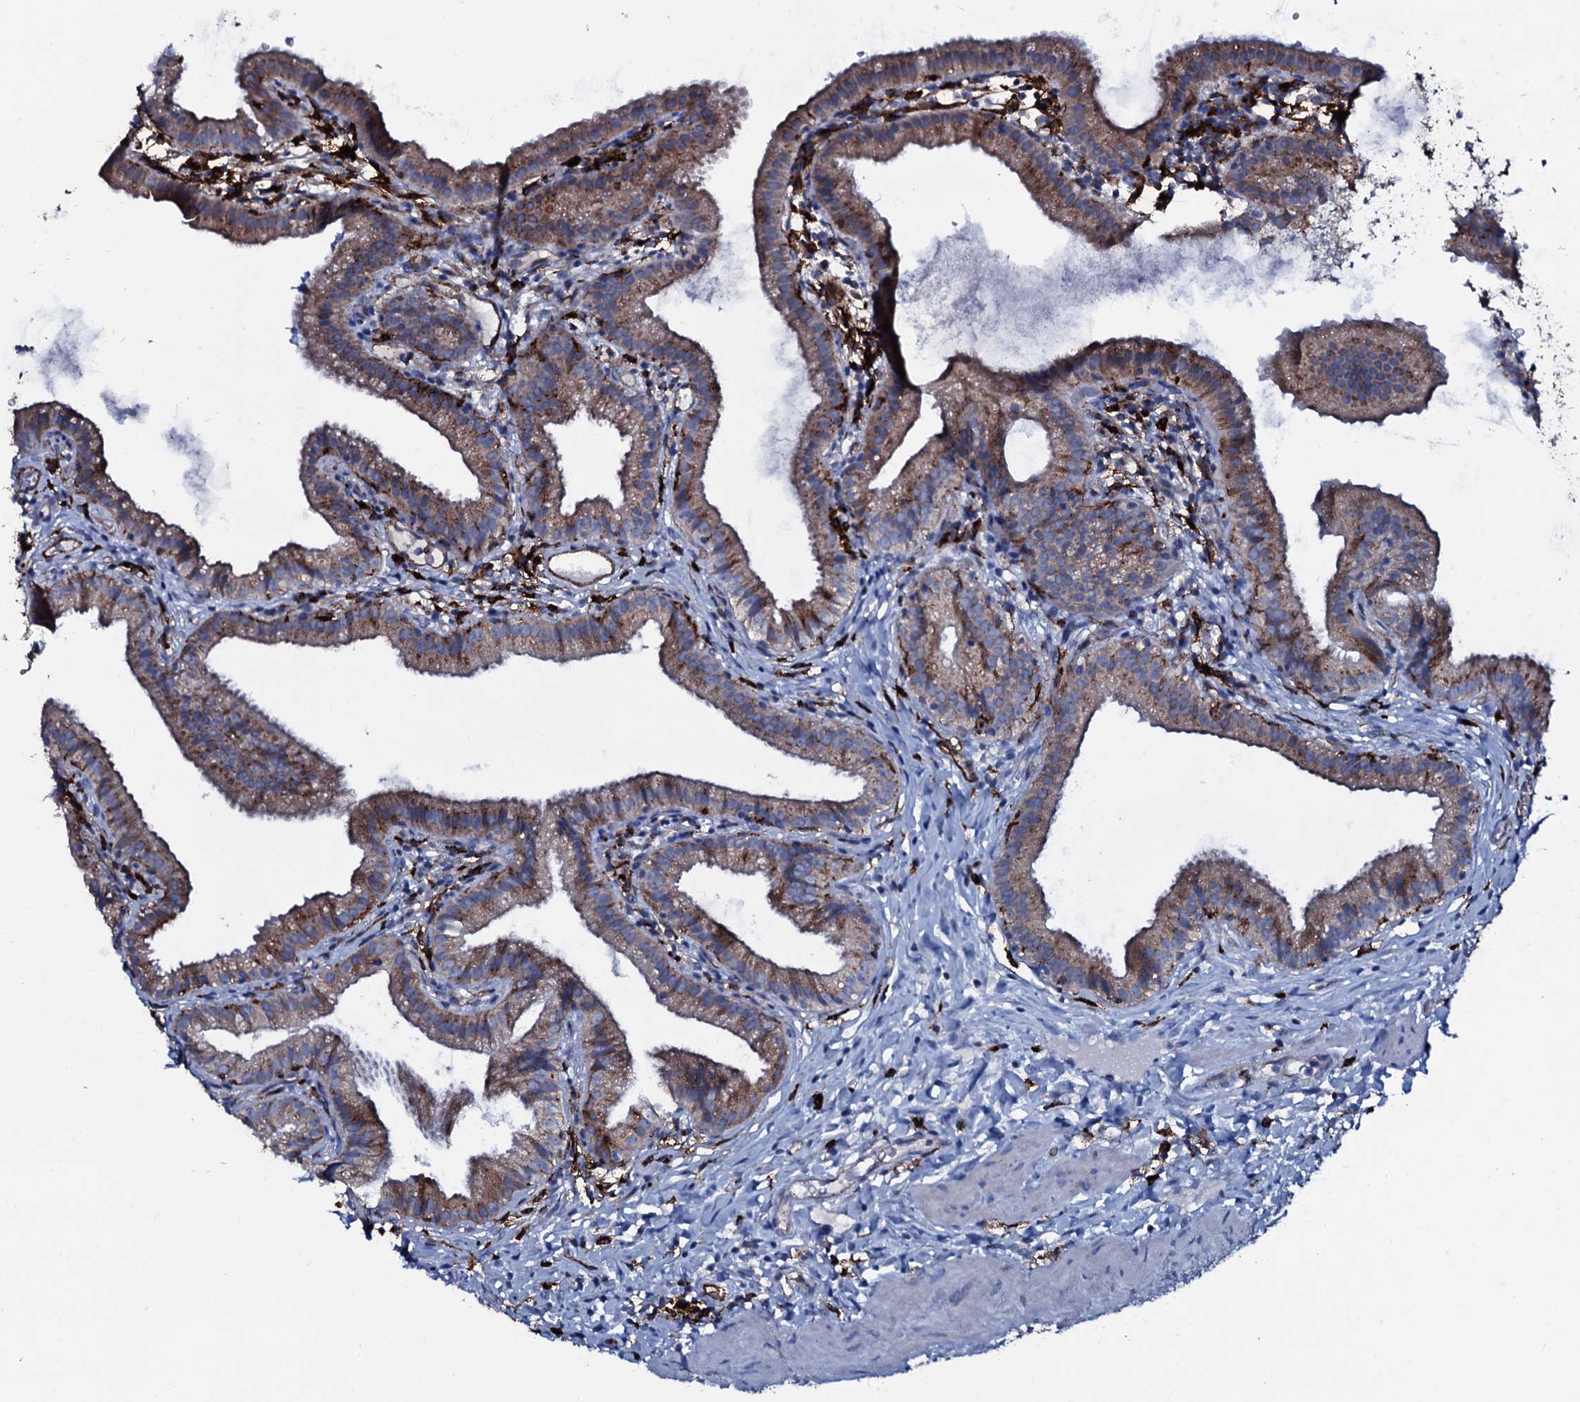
{"staining": {"intensity": "moderate", "quantity": ">75%", "location": "cytoplasmic/membranous"}, "tissue": "gallbladder", "cell_type": "Glandular cells", "image_type": "normal", "snomed": [{"axis": "morphology", "description": "Normal tissue, NOS"}, {"axis": "topography", "description": "Gallbladder"}], "caption": "A brown stain labels moderate cytoplasmic/membranous positivity of a protein in glandular cells of normal human gallbladder. The protein is shown in brown color, while the nuclei are stained blue.", "gene": "OSBPL2", "patient": {"sex": "female", "age": 46}}